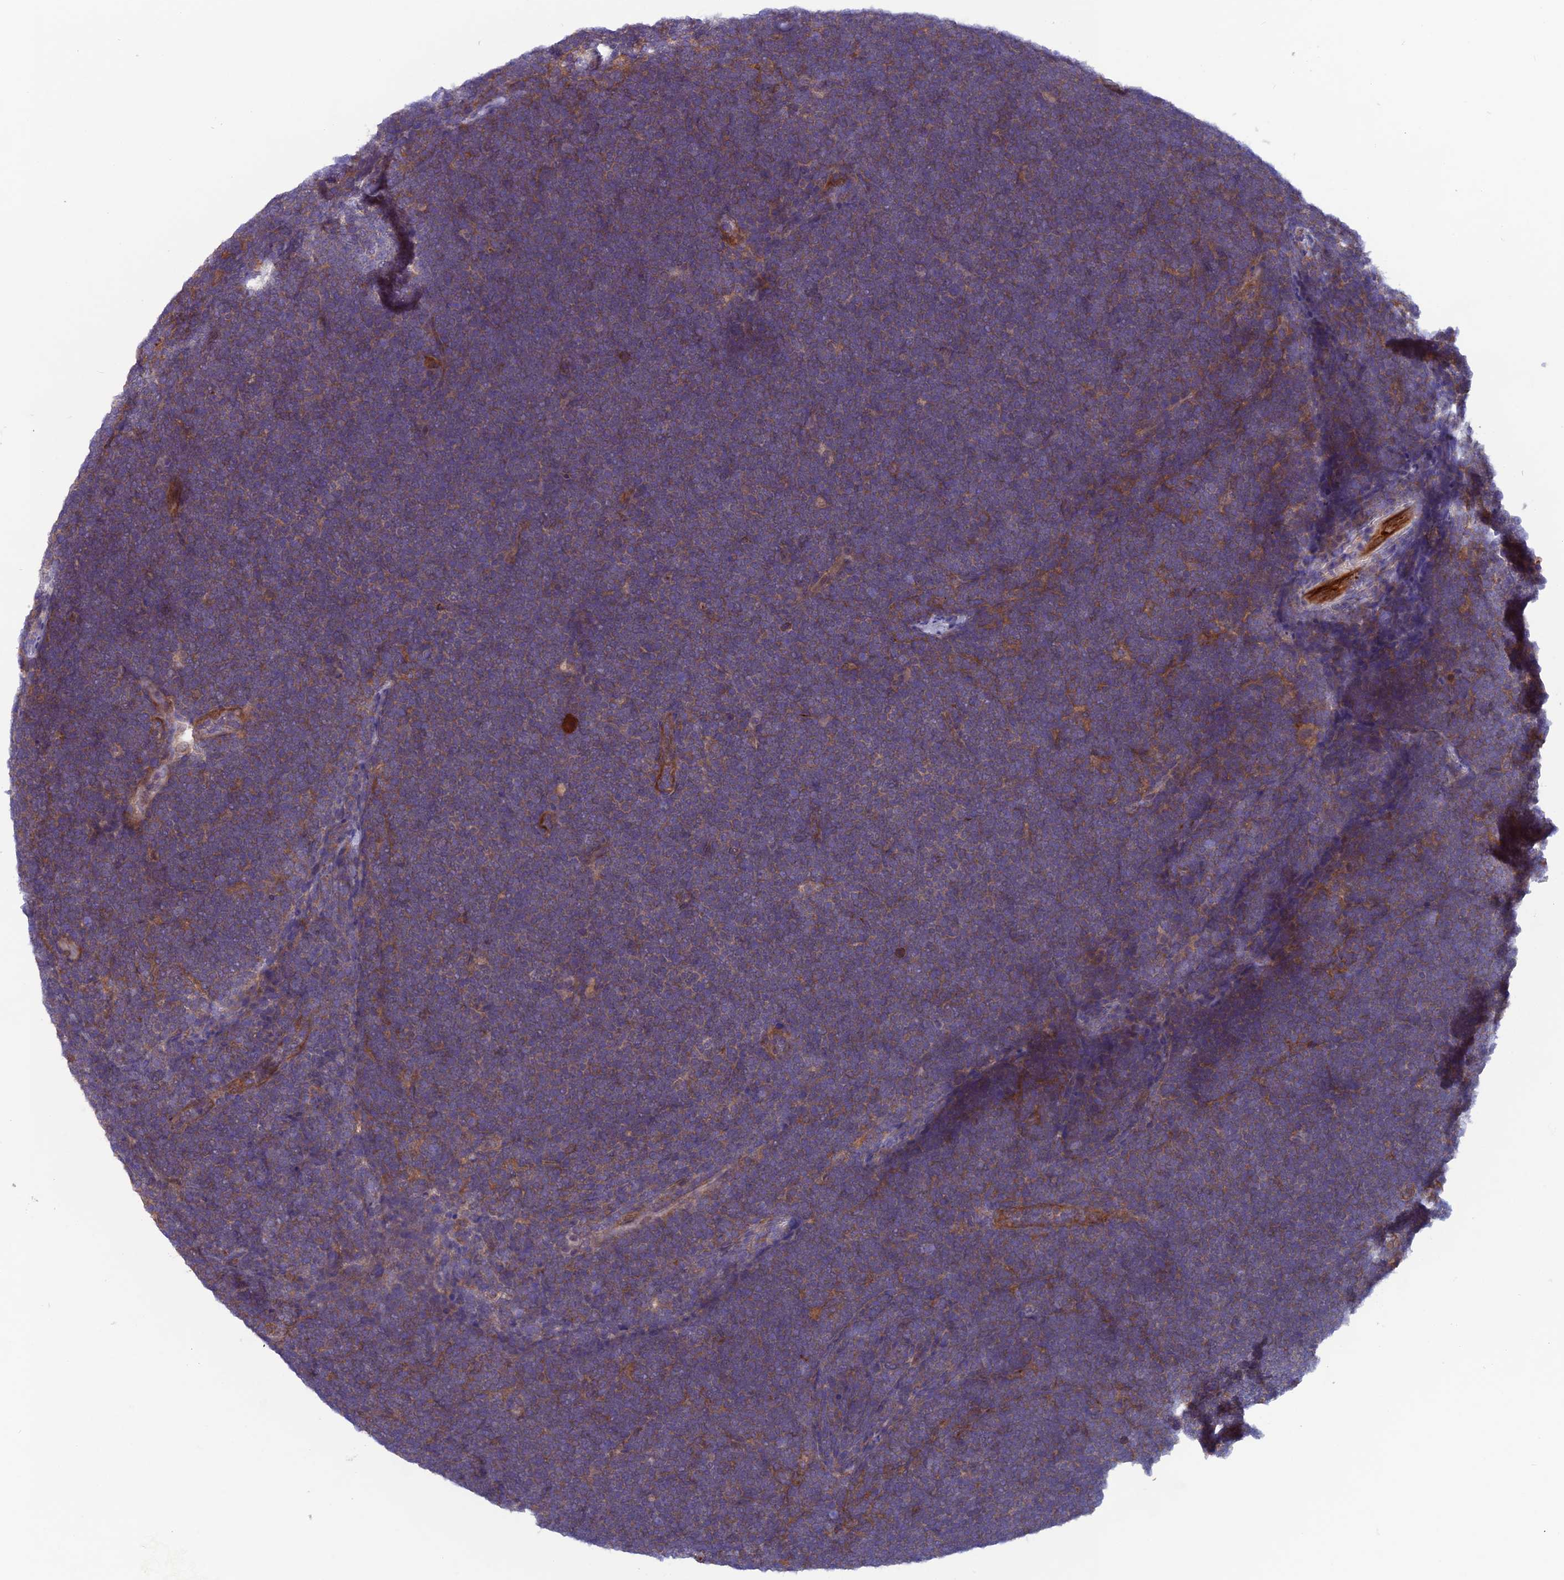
{"staining": {"intensity": "weak", "quantity": "25%-75%", "location": "cytoplasmic/membranous"}, "tissue": "lymphoma", "cell_type": "Tumor cells", "image_type": "cancer", "snomed": [{"axis": "morphology", "description": "Malignant lymphoma, non-Hodgkin's type, High grade"}, {"axis": "topography", "description": "Lymph node"}], "caption": "Malignant lymphoma, non-Hodgkin's type (high-grade) was stained to show a protein in brown. There is low levels of weak cytoplasmic/membranous expression in approximately 25%-75% of tumor cells.", "gene": "MAST2", "patient": {"sex": "male", "age": 13}}